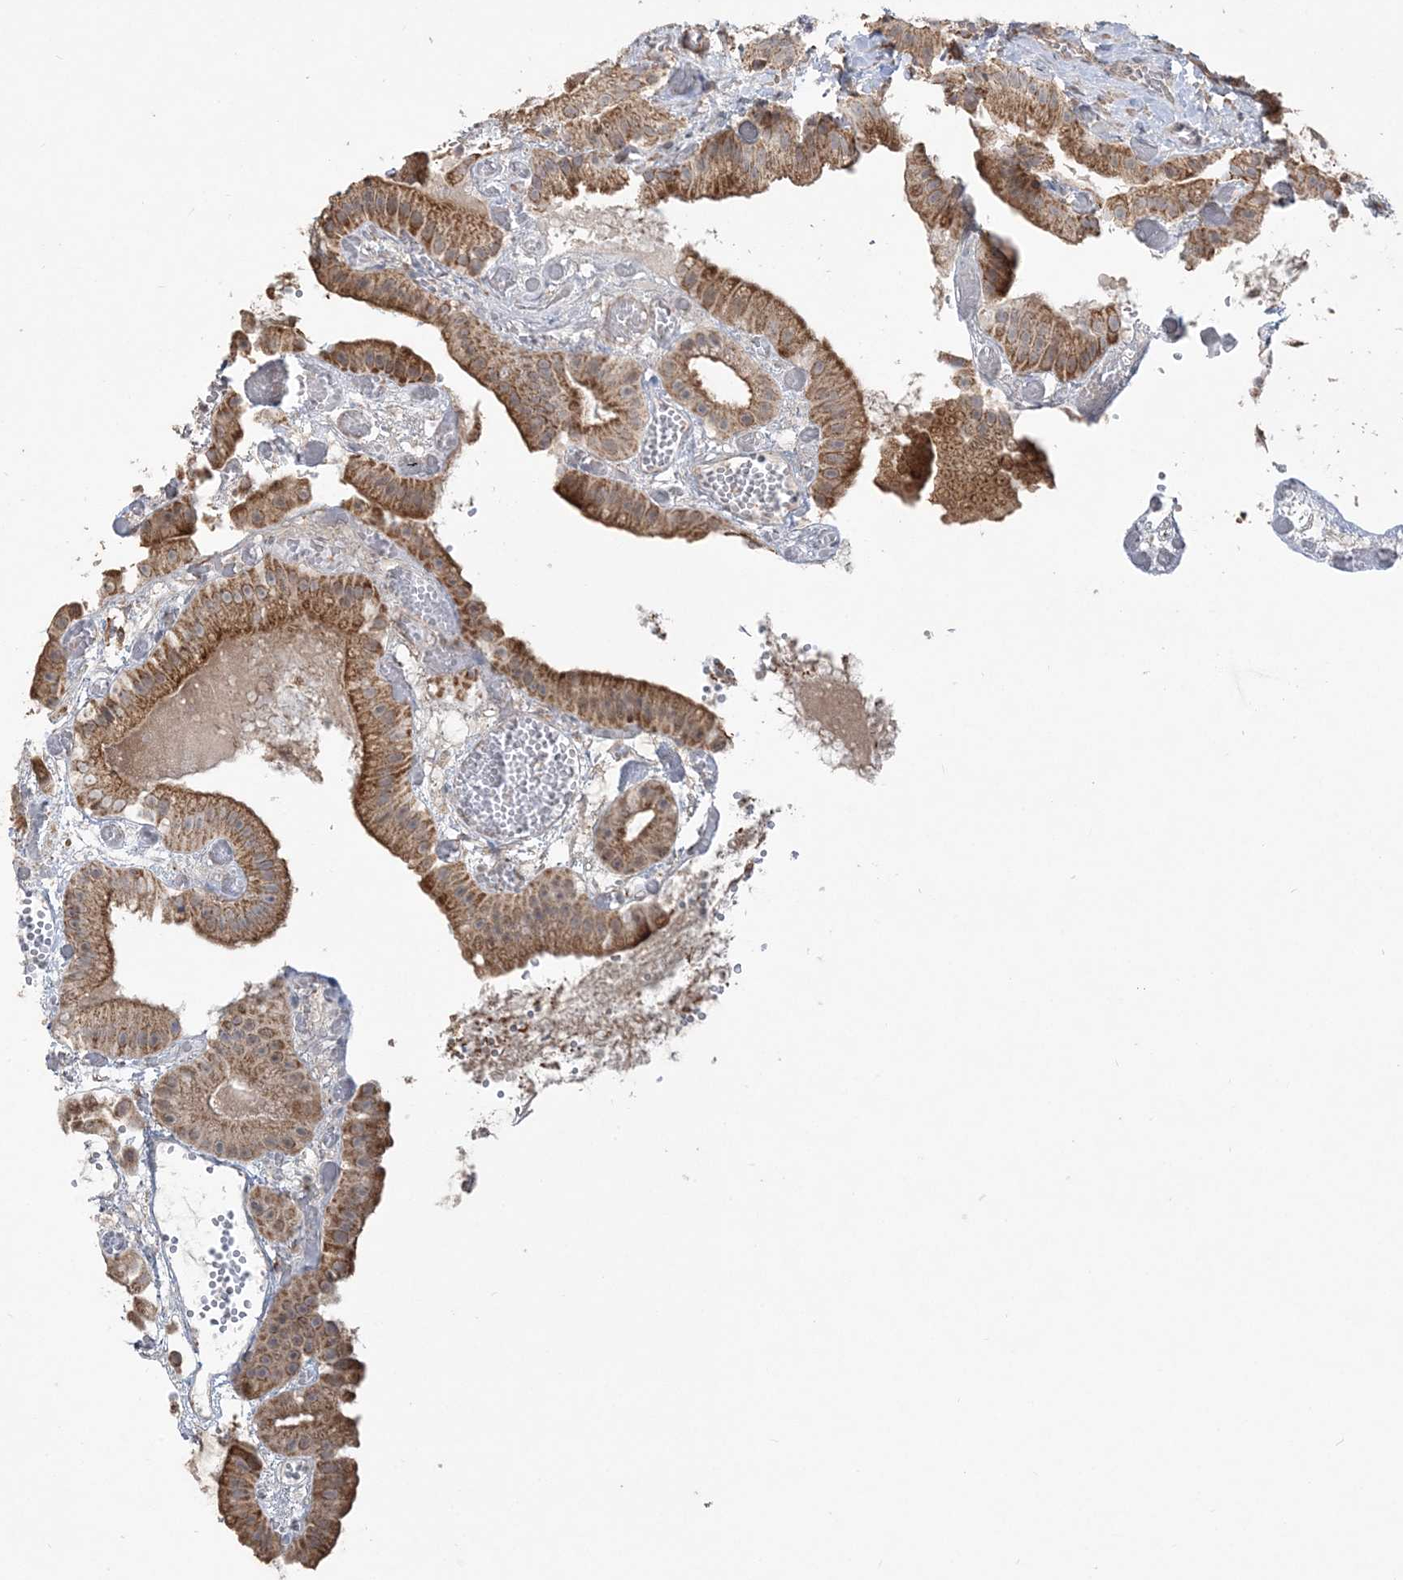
{"staining": {"intensity": "moderate", "quantity": ">75%", "location": "cytoplasmic/membranous"}, "tissue": "gallbladder", "cell_type": "Glandular cells", "image_type": "normal", "snomed": [{"axis": "morphology", "description": "Normal tissue, NOS"}, {"axis": "topography", "description": "Gallbladder"}], "caption": "A high-resolution histopathology image shows immunohistochemistry (IHC) staining of unremarkable gallbladder, which demonstrates moderate cytoplasmic/membranous expression in about >75% of glandular cells.", "gene": "SCLT1", "patient": {"sex": "female", "age": 64}}